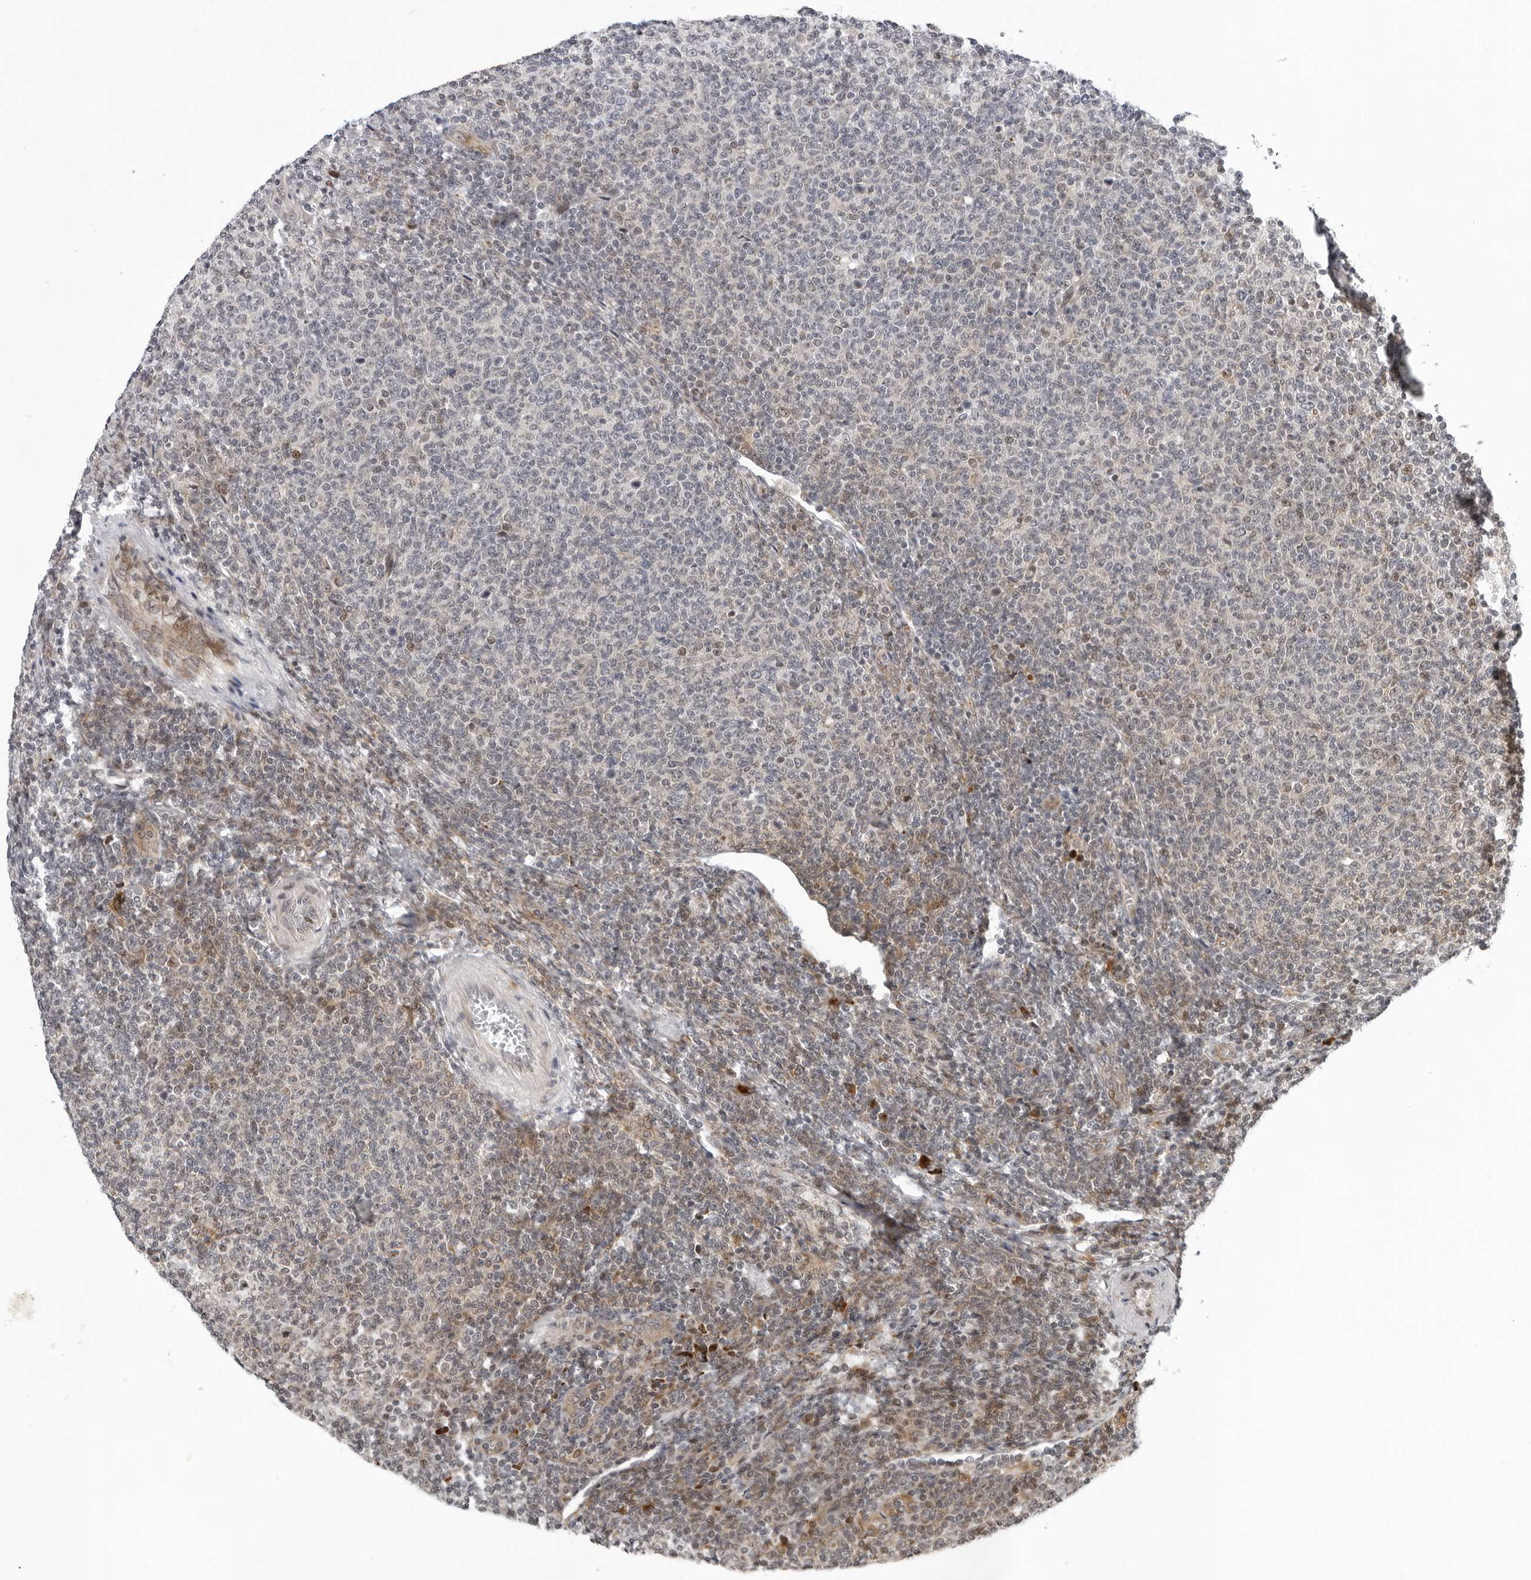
{"staining": {"intensity": "negative", "quantity": "none", "location": "none"}, "tissue": "lymphoma", "cell_type": "Tumor cells", "image_type": "cancer", "snomed": [{"axis": "morphology", "description": "Malignant lymphoma, non-Hodgkin's type, Low grade"}, {"axis": "topography", "description": "Lymph node"}], "caption": "Lymphoma was stained to show a protein in brown. There is no significant expression in tumor cells. (Brightfield microscopy of DAB IHC at high magnification).", "gene": "PIP4K2C", "patient": {"sex": "male", "age": 66}}